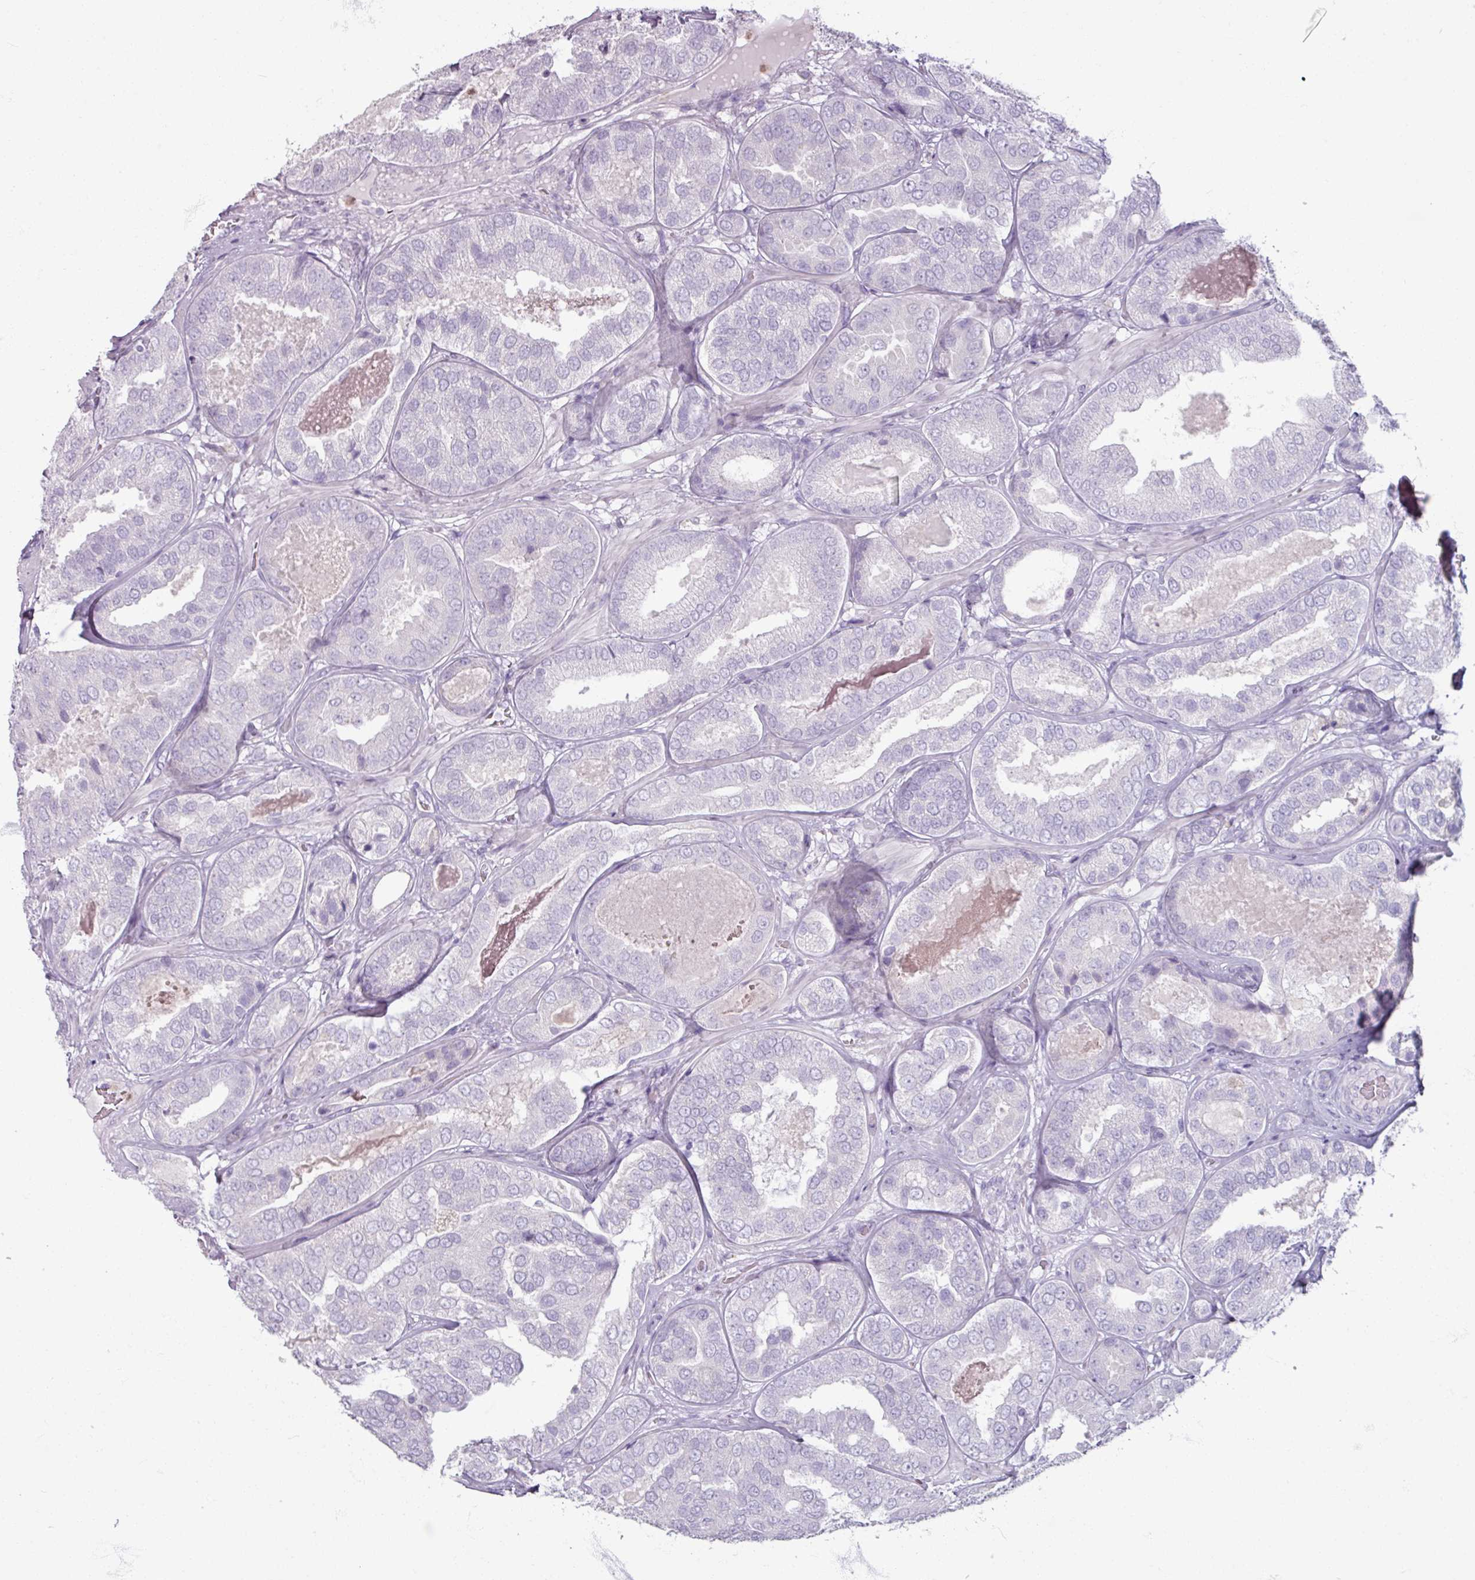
{"staining": {"intensity": "negative", "quantity": "none", "location": "none"}, "tissue": "prostate cancer", "cell_type": "Tumor cells", "image_type": "cancer", "snomed": [{"axis": "morphology", "description": "Adenocarcinoma, High grade"}, {"axis": "topography", "description": "Prostate"}], "caption": "Tumor cells show no significant protein positivity in prostate cancer.", "gene": "ARG1", "patient": {"sex": "male", "age": 63}}